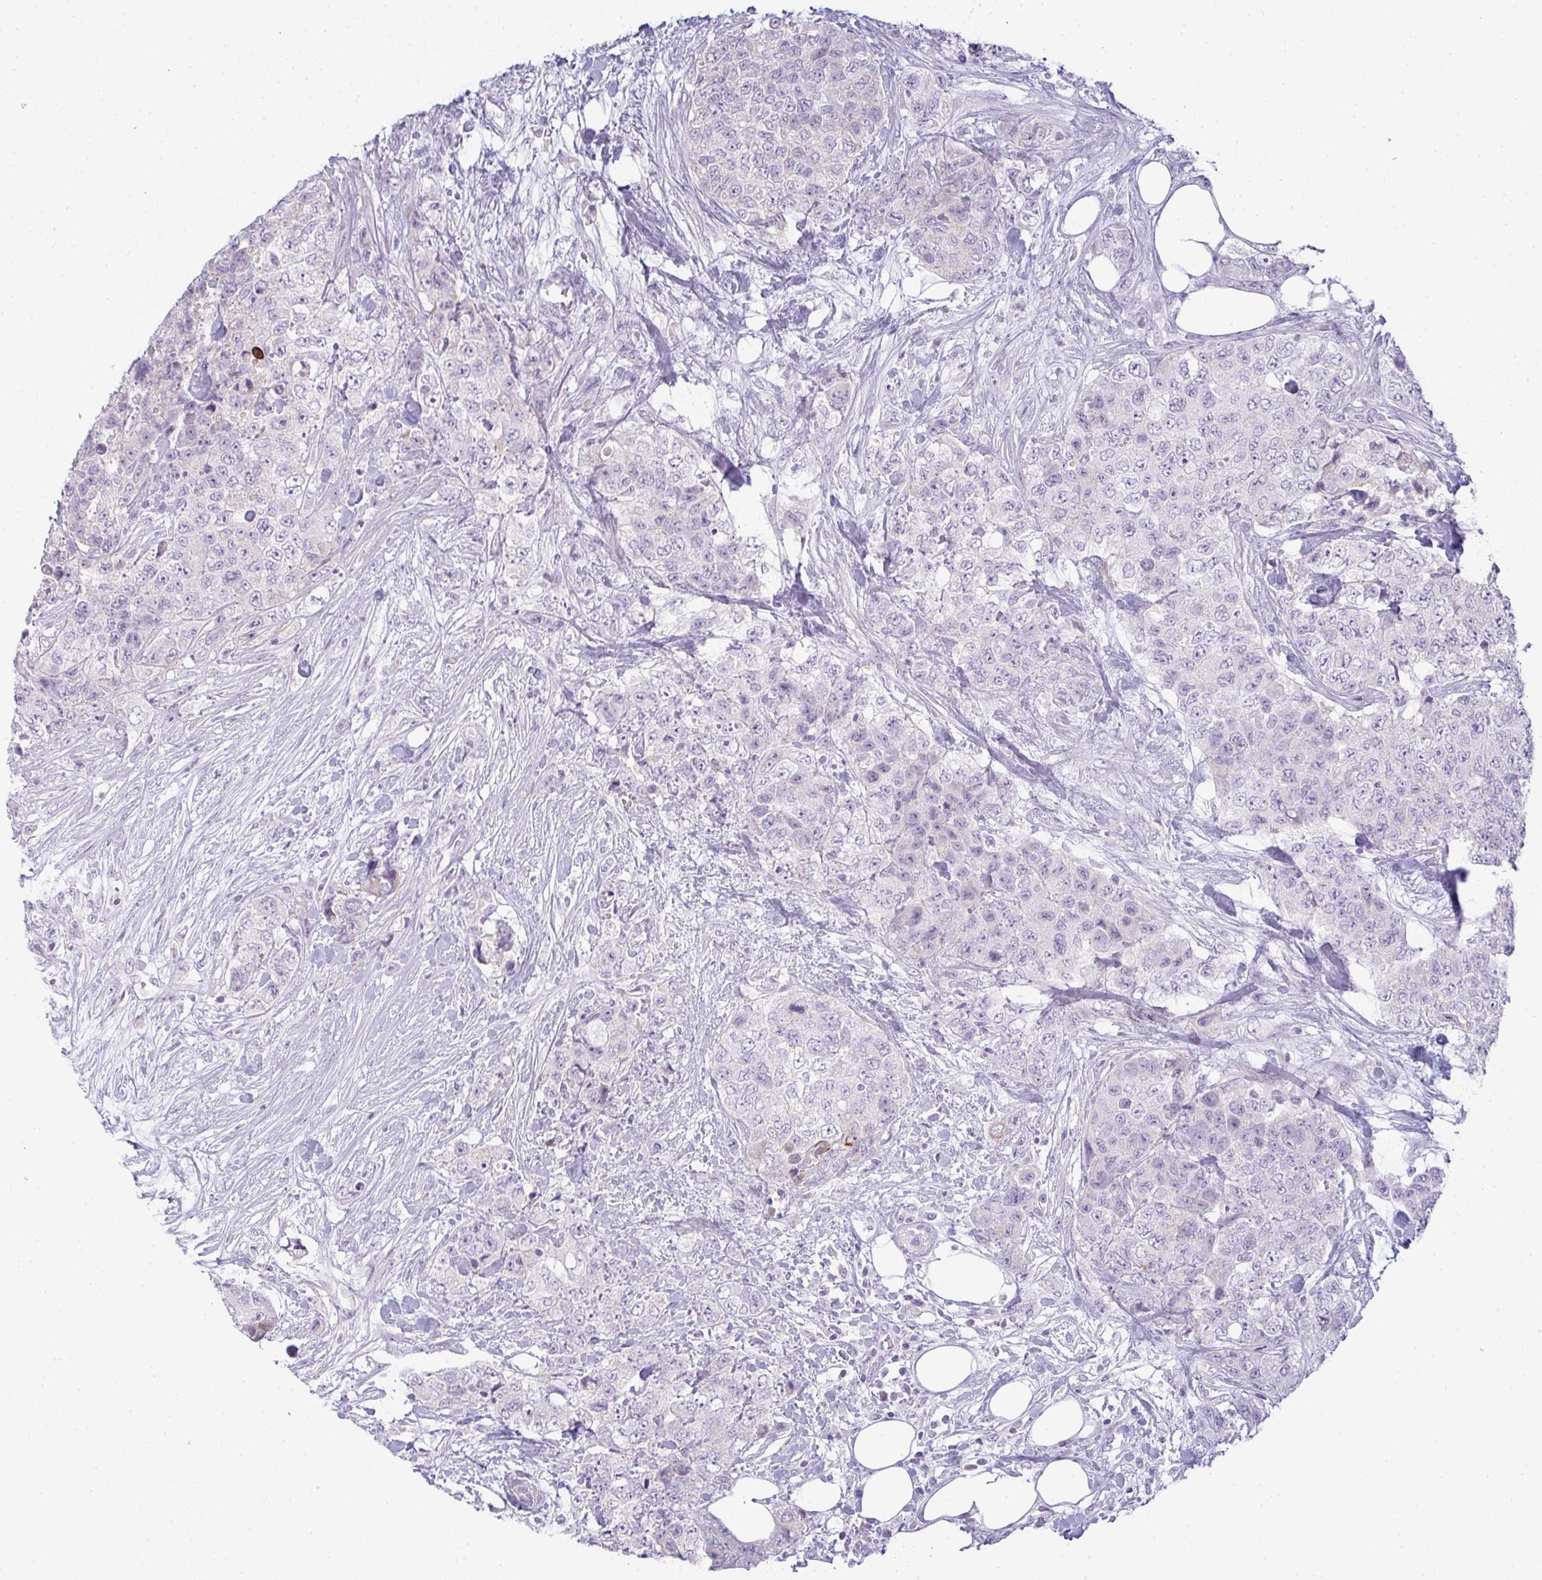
{"staining": {"intensity": "negative", "quantity": "none", "location": "none"}, "tissue": "urothelial cancer", "cell_type": "Tumor cells", "image_type": "cancer", "snomed": [{"axis": "morphology", "description": "Urothelial carcinoma, High grade"}, {"axis": "topography", "description": "Urinary bladder"}], "caption": "Tumor cells are negative for protein expression in human urothelial cancer.", "gene": "SIRPB2", "patient": {"sex": "female", "age": 78}}